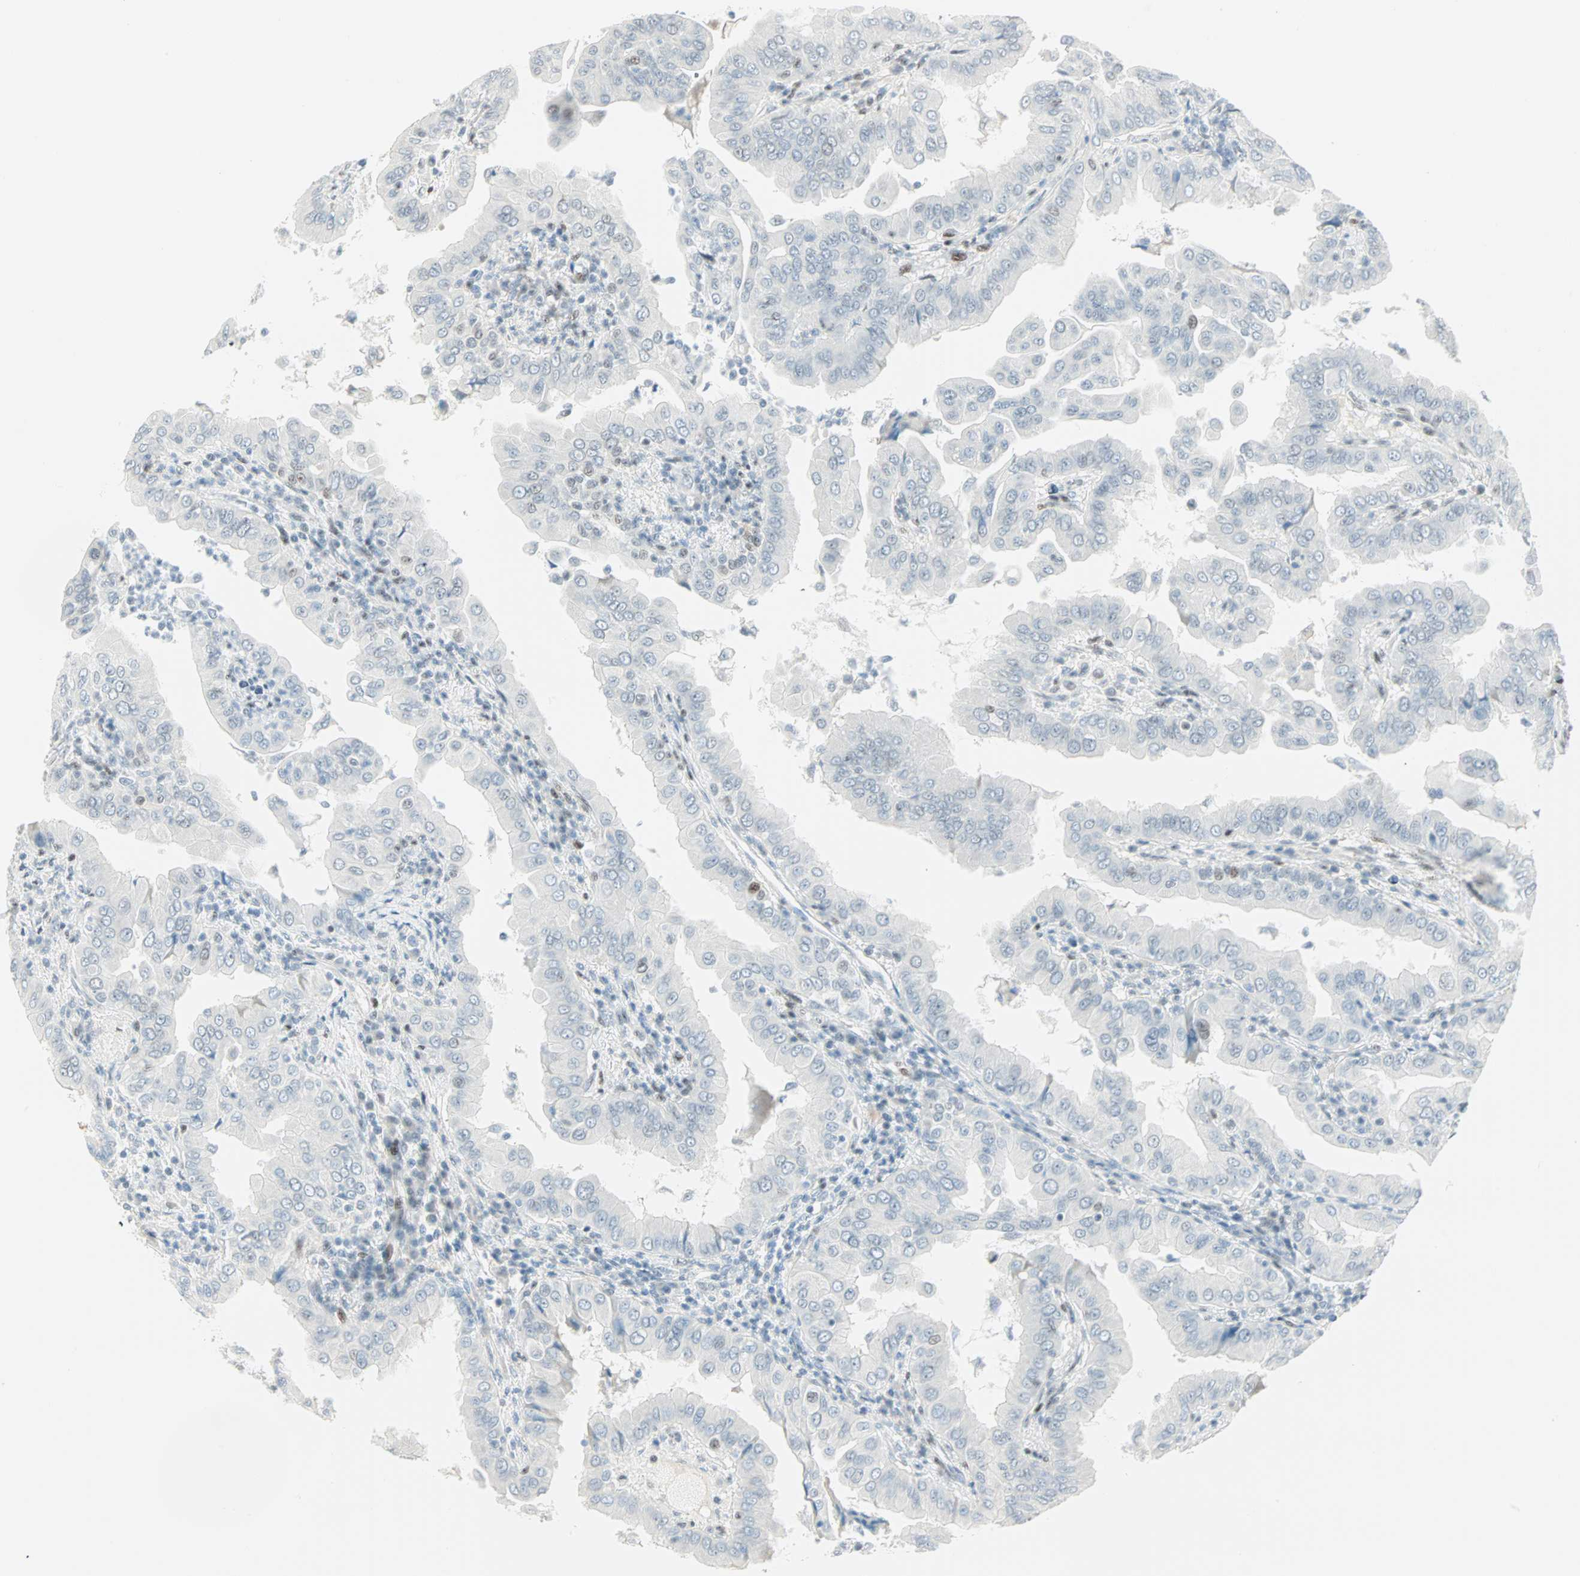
{"staining": {"intensity": "negative", "quantity": "none", "location": "none"}, "tissue": "thyroid cancer", "cell_type": "Tumor cells", "image_type": "cancer", "snomed": [{"axis": "morphology", "description": "Papillary adenocarcinoma, NOS"}, {"axis": "topography", "description": "Thyroid gland"}], "caption": "IHC image of neoplastic tissue: human thyroid cancer (papillary adenocarcinoma) stained with DAB (3,3'-diaminobenzidine) demonstrates no significant protein expression in tumor cells.", "gene": "PKNOX1", "patient": {"sex": "male", "age": 33}}